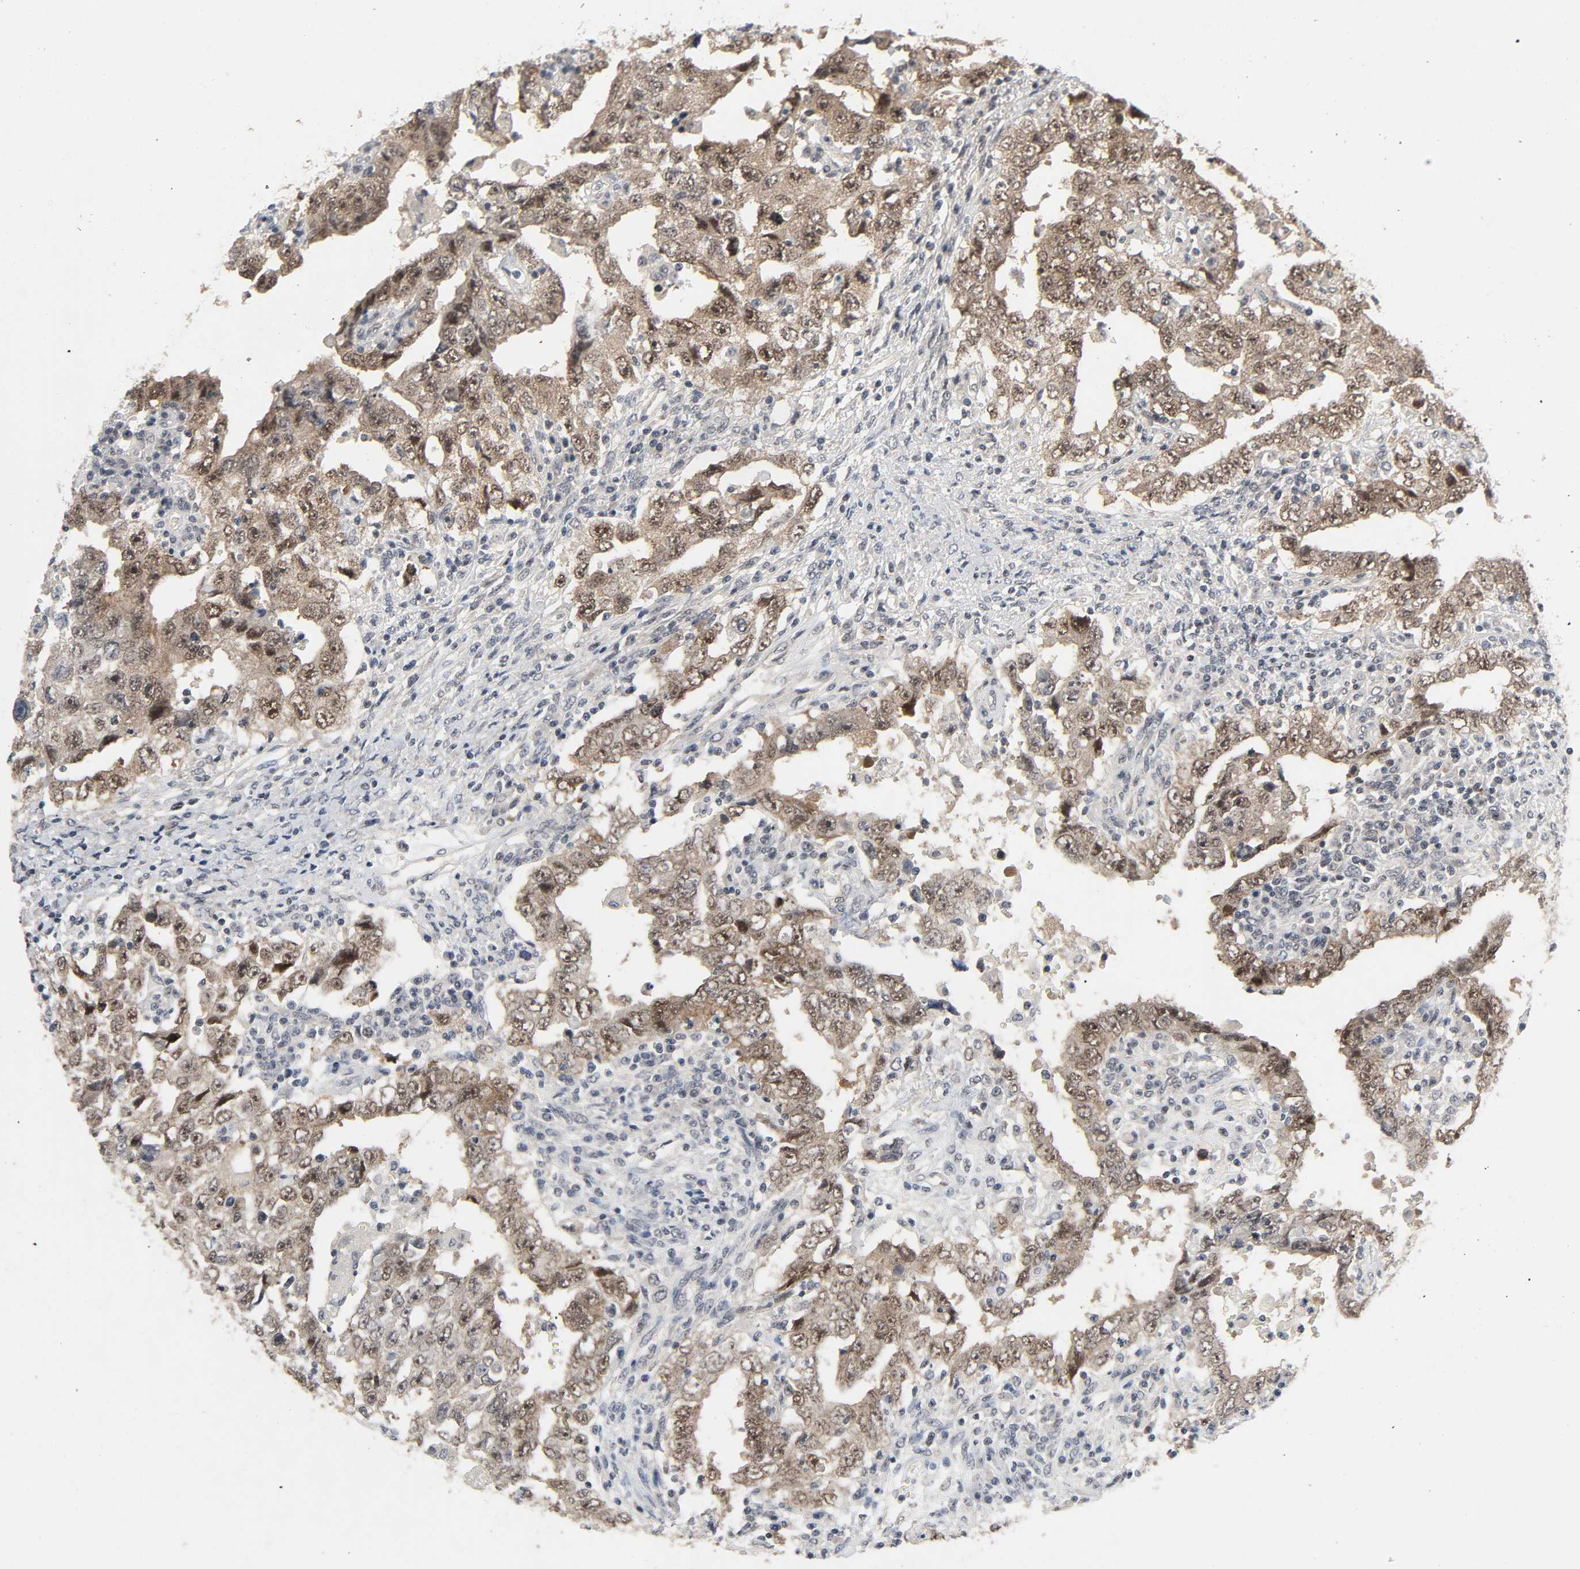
{"staining": {"intensity": "moderate", "quantity": ">75%", "location": "cytoplasmic/membranous,nuclear"}, "tissue": "testis cancer", "cell_type": "Tumor cells", "image_type": "cancer", "snomed": [{"axis": "morphology", "description": "Carcinoma, Embryonal, NOS"}, {"axis": "topography", "description": "Testis"}], "caption": "A medium amount of moderate cytoplasmic/membranous and nuclear staining is appreciated in about >75% of tumor cells in testis cancer tissue.", "gene": "MAPKAPK5", "patient": {"sex": "male", "age": 26}}